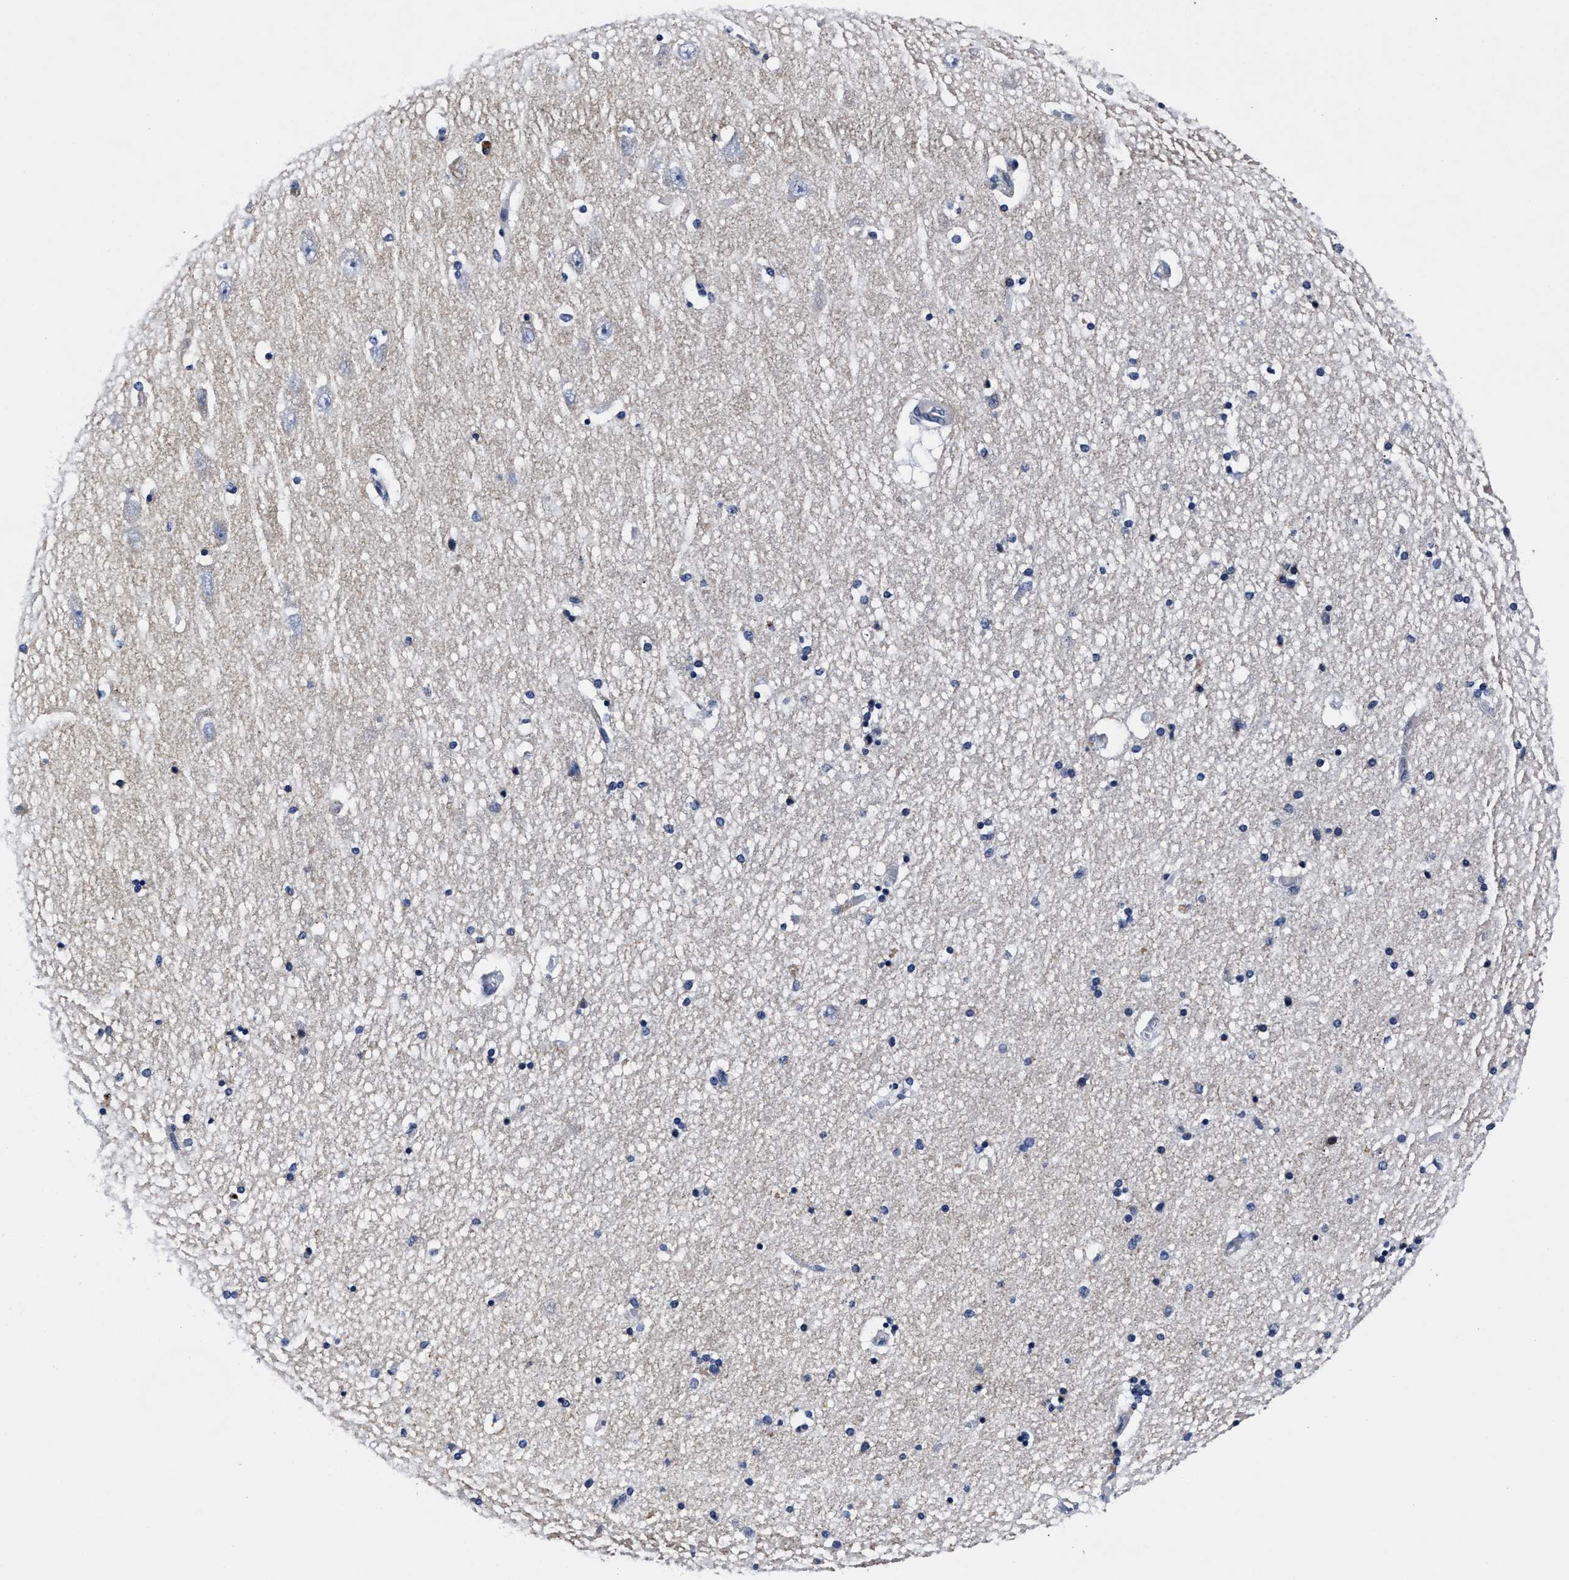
{"staining": {"intensity": "negative", "quantity": "none", "location": "none"}, "tissue": "hippocampus", "cell_type": "Glial cells", "image_type": "normal", "snomed": [{"axis": "morphology", "description": "Normal tissue, NOS"}, {"axis": "topography", "description": "Hippocampus"}], "caption": "This is an IHC image of normal hippocampus. There is no staining in glial cells.", "gene": "OLFML2A", "patient": {"sex": "female", "age": 54}}